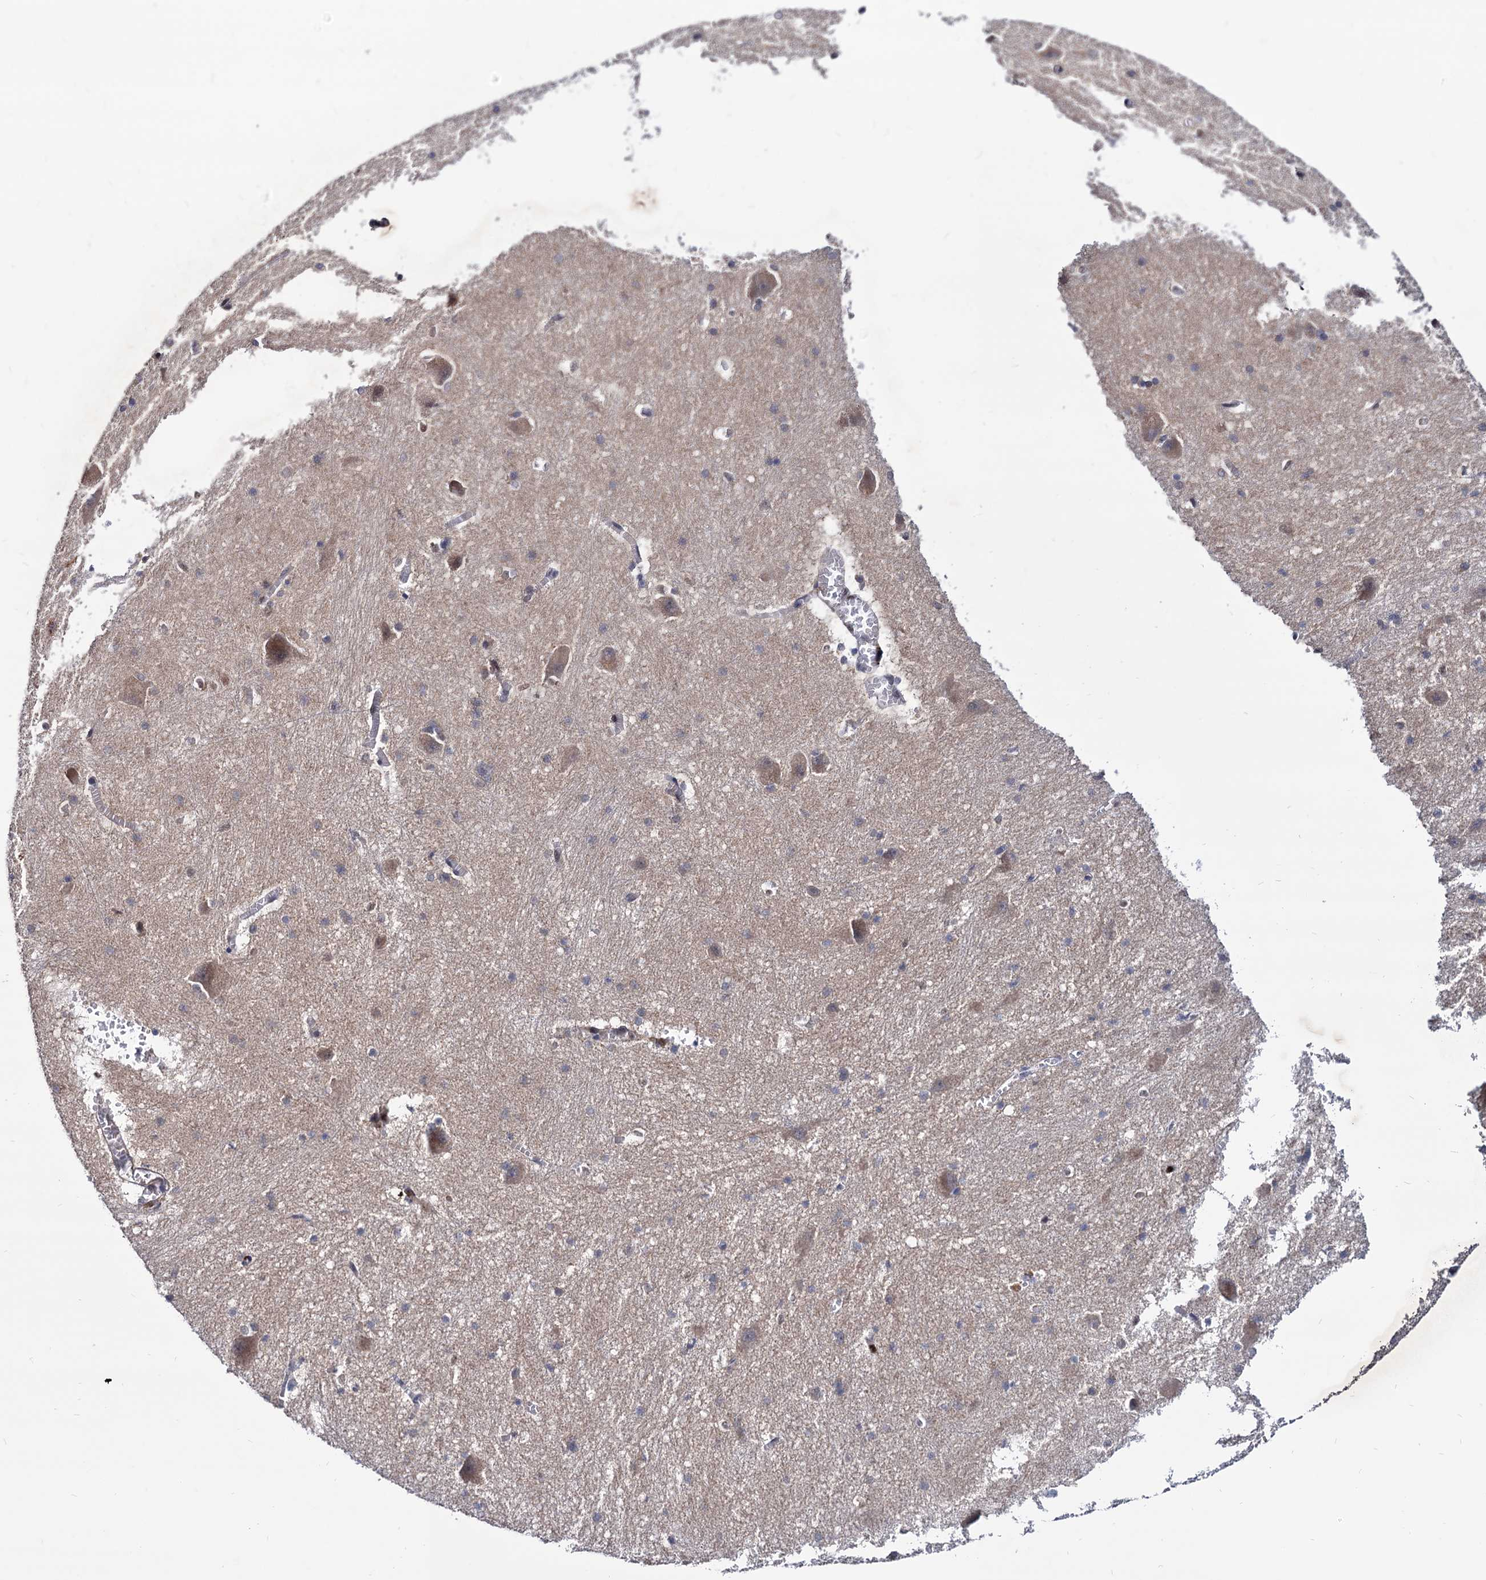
{"staining": {"intensity": "negative", "quantity": "none", "location": "none"}, "tissue": "caudate", "cell_type": "Glial cells", "image_type": "normal", "snomed": [{"axis": "morphology", "description": "Normal tissue, NOS"}, {"axis": "topography", "description": "Lateral ventricle wall"}], "caption": "Protein analysis of normal caudate shows no significant staining in glial cells. The staining was performed using DAB to visualize the protein expression in brown, while the nuclei were stained in blue with hematoxylin (Magnification: 20x).", "gene": "RNASEH2B", "patient": {"sex": "male", "age": 37}}